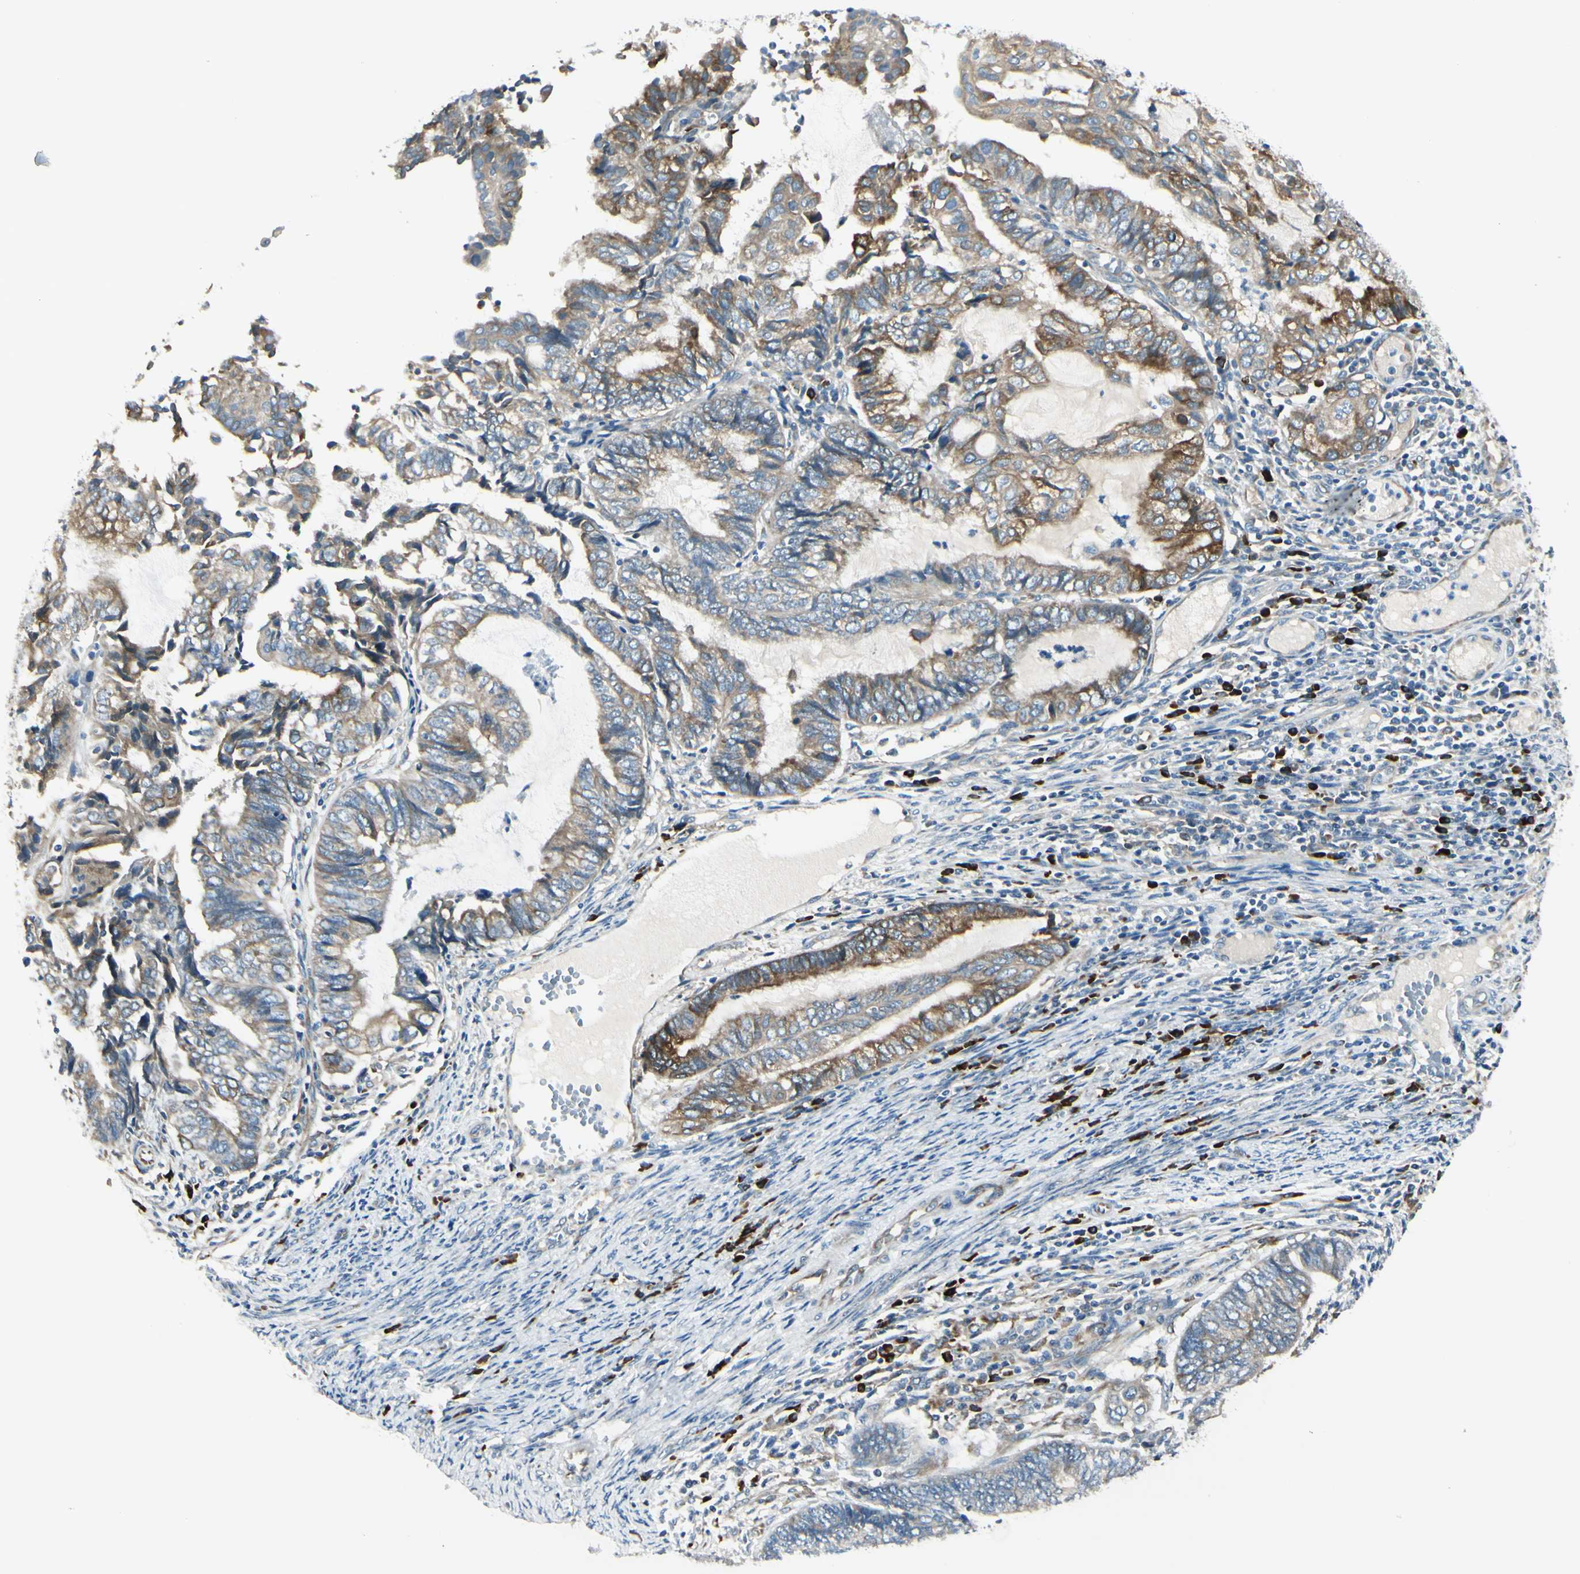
{"staining": {"intensity": "moderate", "quantity": "25%-75%", "location": "cytoplasmic/membranous"}, "tissue": "endometrial cancer", "cell_type": "Tumor cells", "image_type": "cancer", "snomed": [{"axis": "morphology", "description": "Adenocarcinoma, NOS"}, {"axis": "topography", "description": "Uterus"}, {"axis": "topography", "description": "Endometrium"}], "caption": "Tumor cells exhibit medium levels of moderate cytoplasmic/membranous staining in approximately 25%-75% of cells in endometrial cancer (adenocarcinoma).", "gene": "SELENOS", "patient": {"sex": "female", "age": 70}}